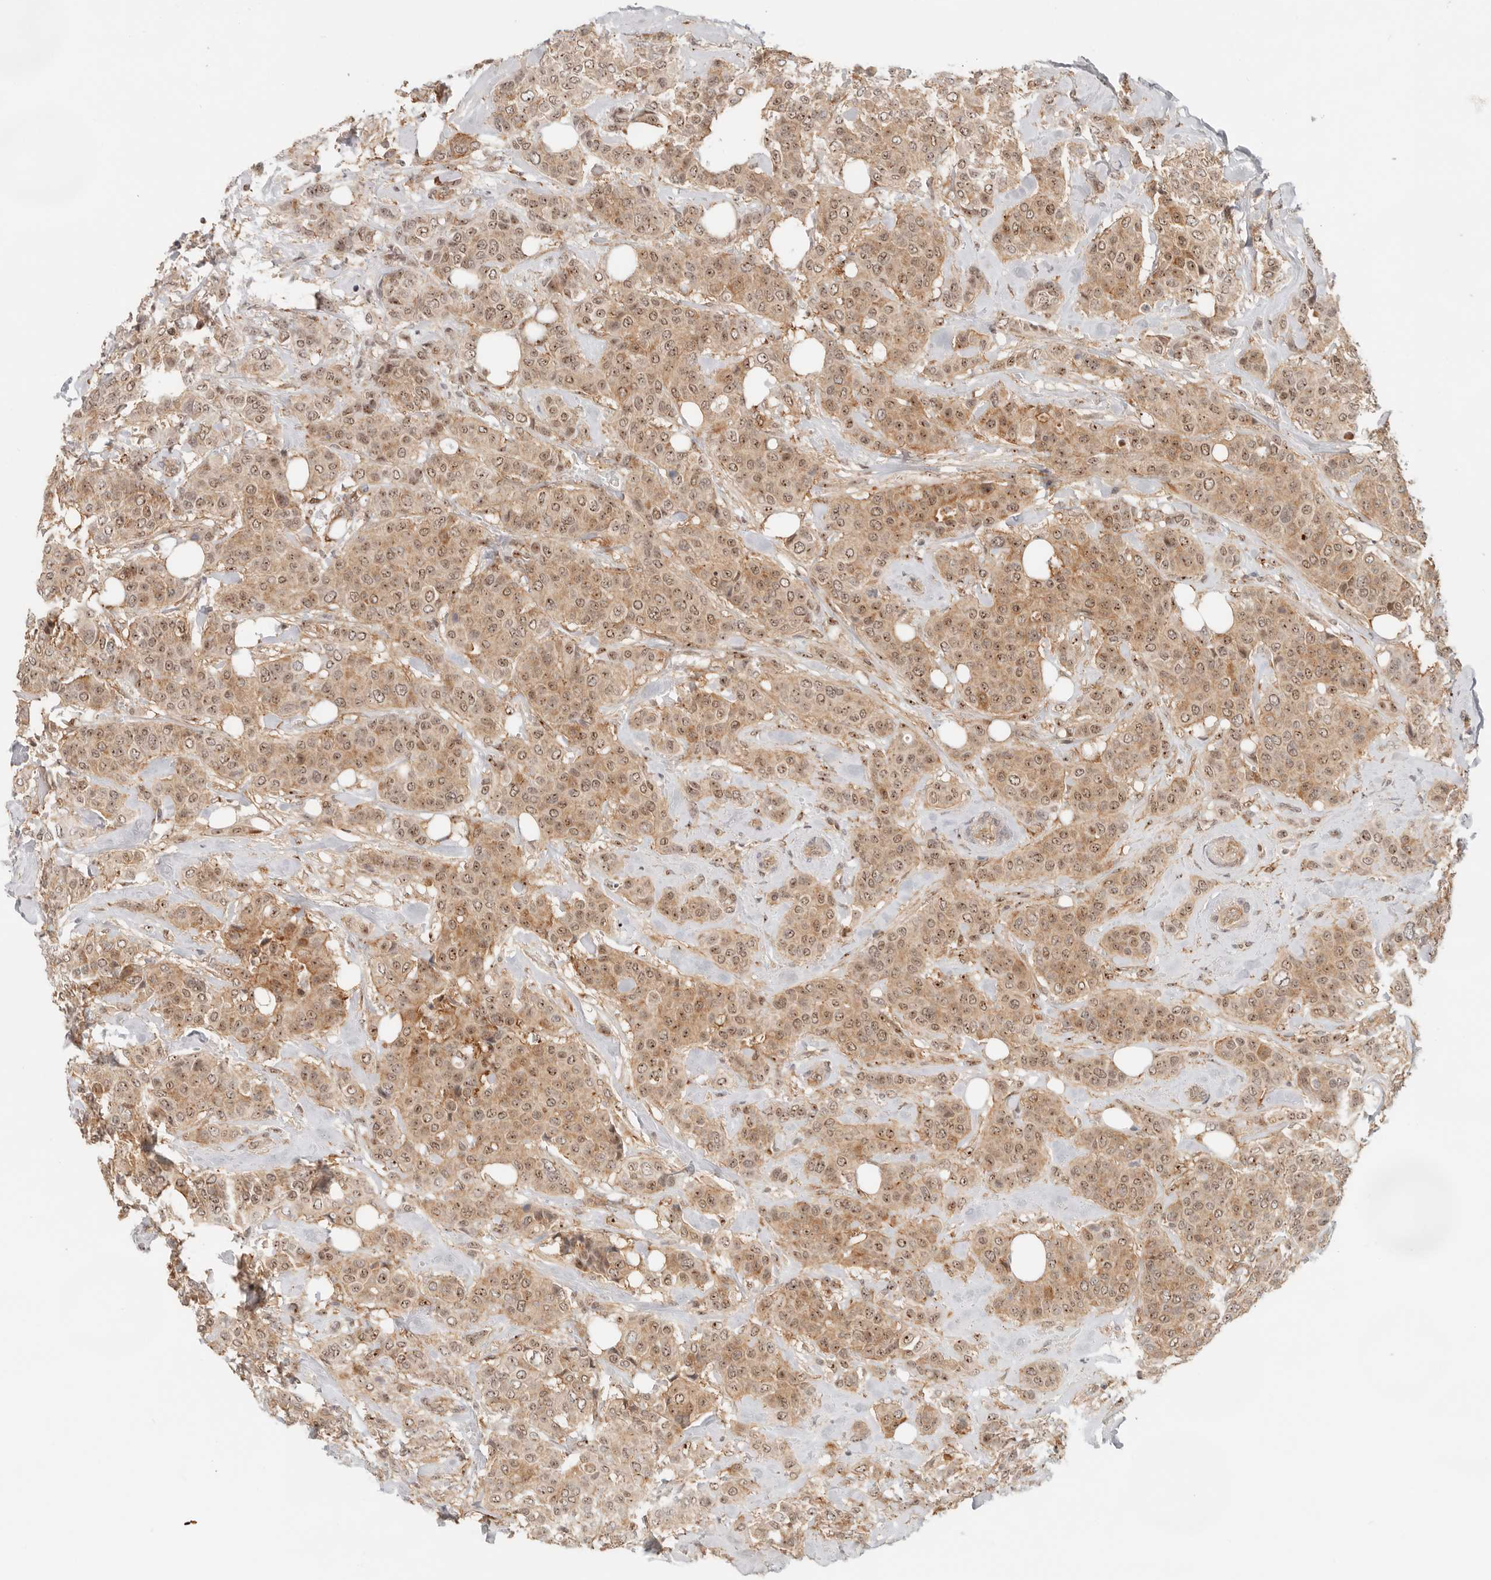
{"staining": {"intensity": "moderate", "quantity": ">75%", "location": "cytoplasmic/membranous,nuclear"}, "tissue": "breast cancer", "cell_type": "Tumor cells", "image_type": "cancer", "snomed": [{"axis": "morphology", "description": "Lobular carcinoma"}, {"axis": "topography", "description": "Breast"}], "caption": "An immunohistochemistry (IHC) histopathology image of neoplastic tissue is shown. Protein staining in brown highlights moderate cytoplasmic/membranous and nuclear positivity in breast cancer within tumor cells.", "gene": "HEXD", "patient": {"sex": "female", "age": 51}}